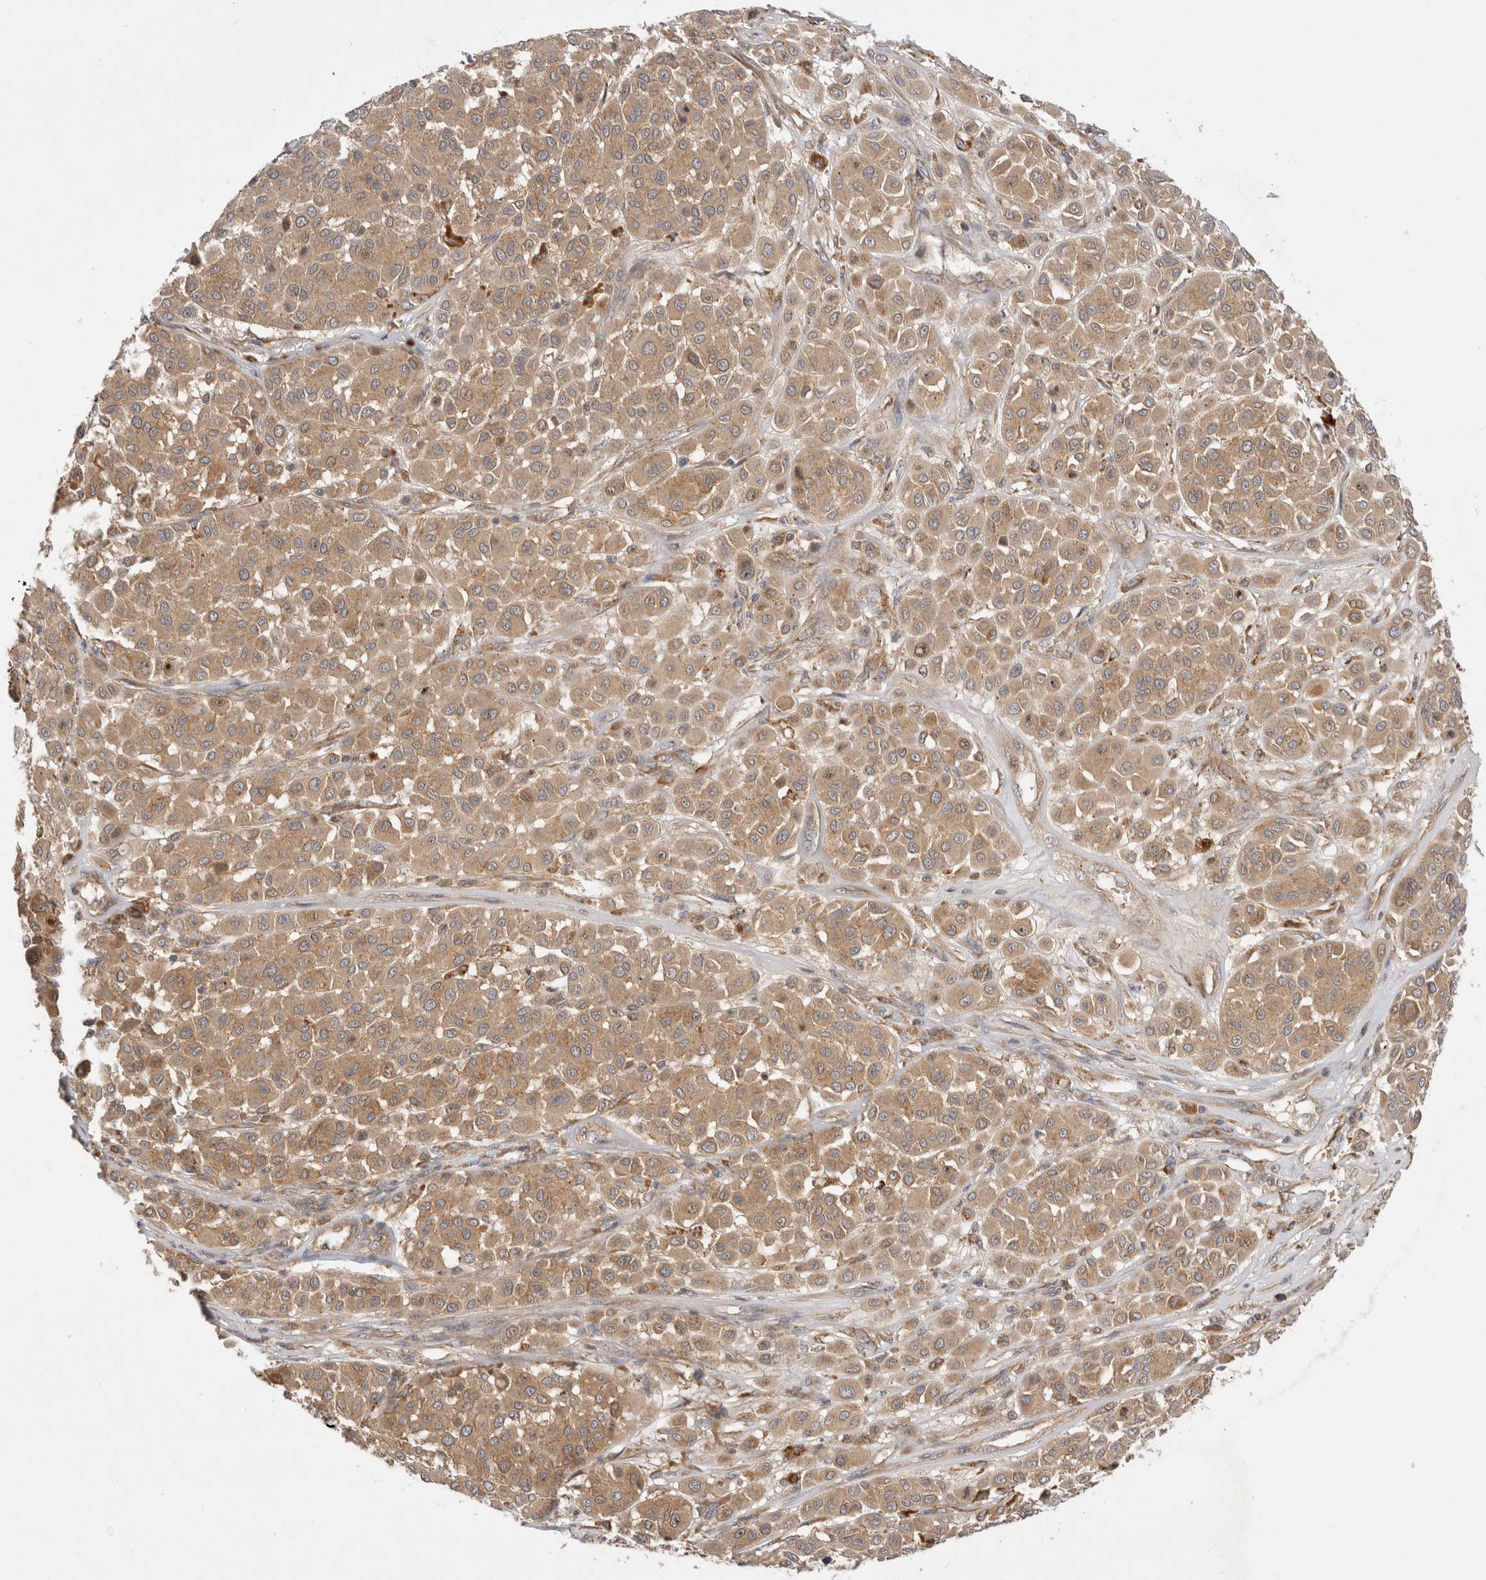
{"staining": {"intensity": "moderate", "quantity": ">75%", "location": "cytoplasmic/membranous"}, "tissue": "melanoma", "cell_type": "Tumor cells", "image_type": "cancer", "snomed": [{"axis": "morphology", "description": "Malignant melanoma, Metastatic site"}, {"axis": "topography", "description": "Soft tissue"}], "caption": "High-power microscopy captured an immunohistochemistry histopathology image of malignant melanoma (metastatic site), revealing moderate cytoplasmic/membranous expression in approximately >75% of tumor cells.", "gene": "VPS28", "patient": {"sex": "male", "age": 41}}